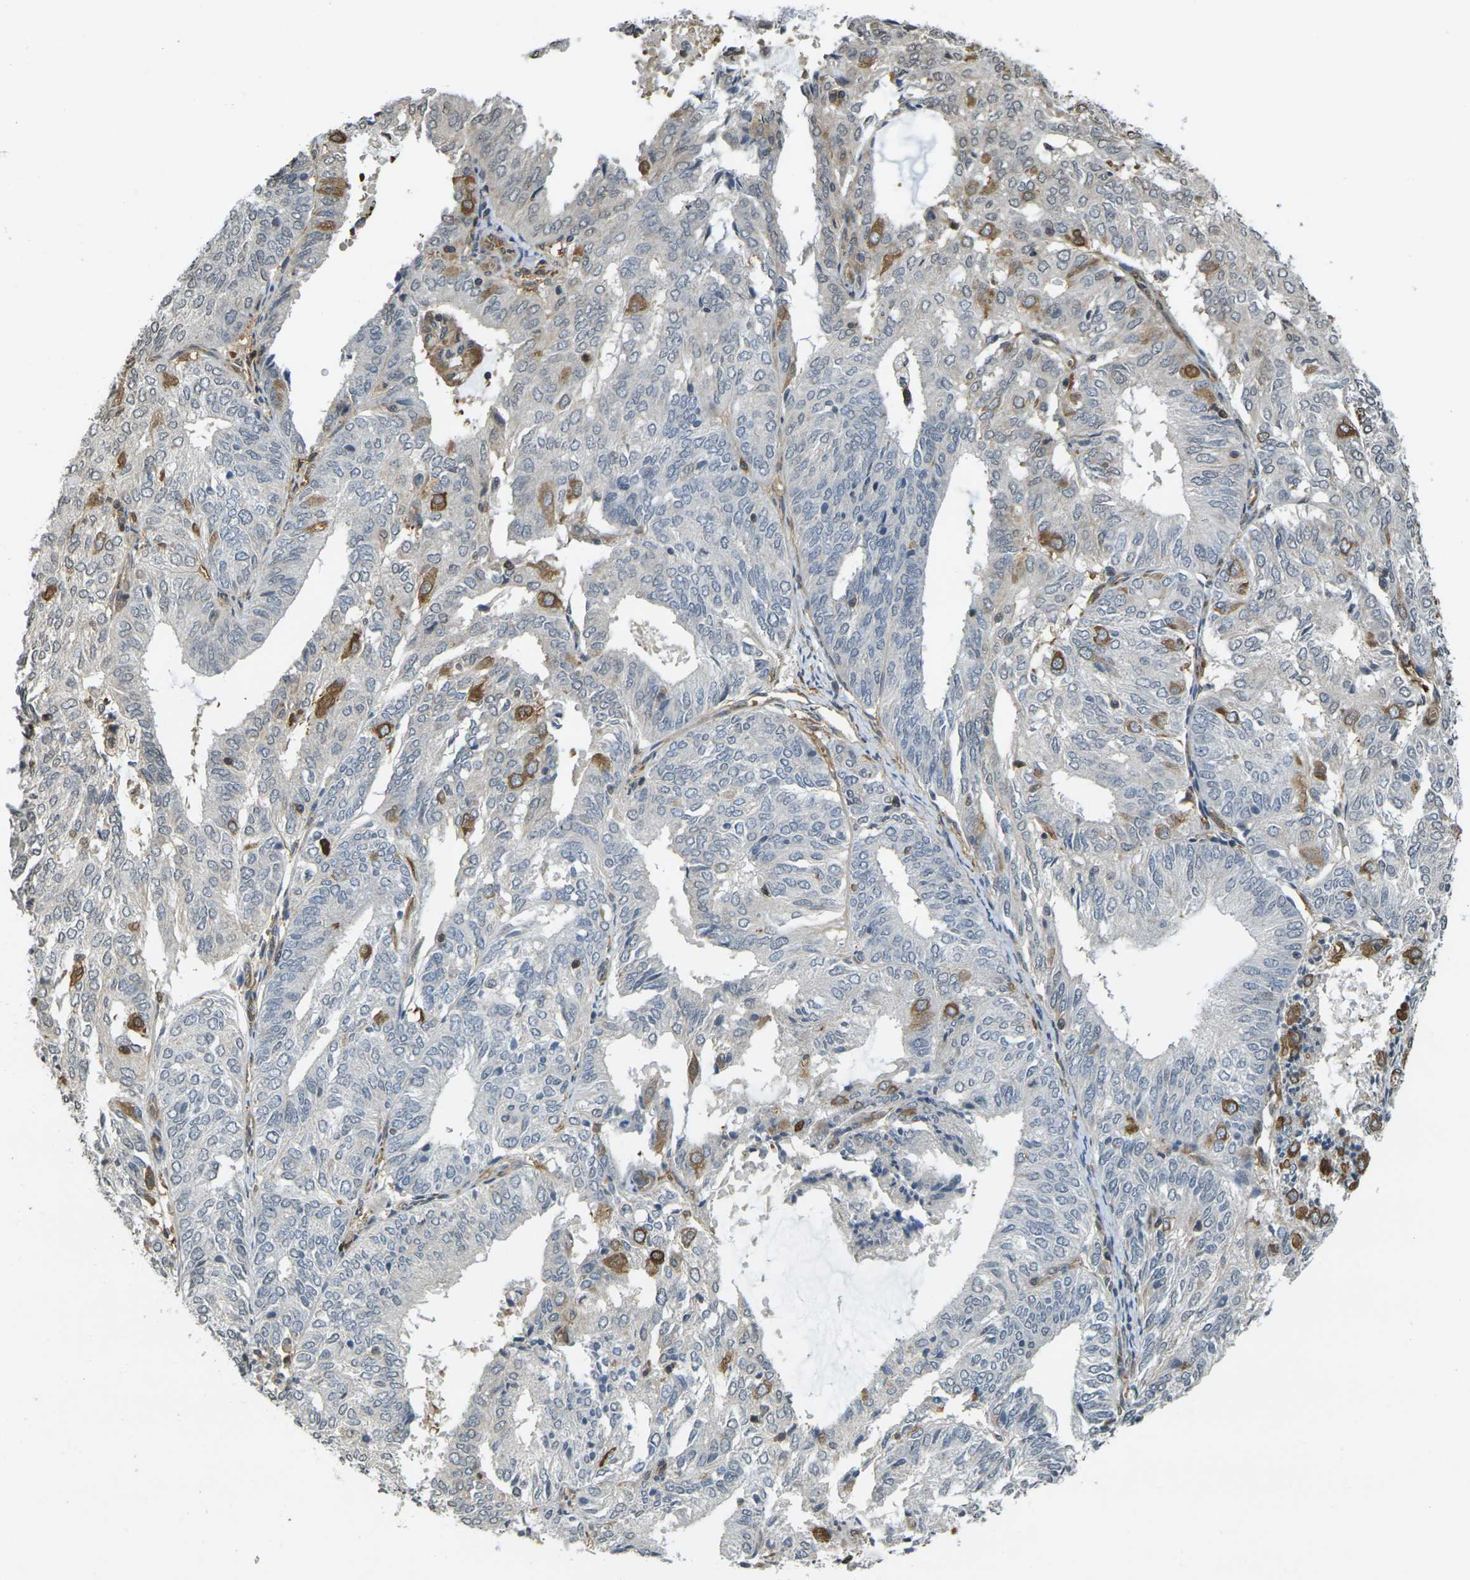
{"staining": {"intensity": "negative", "quantity": "none", "location": "none"}, "tissue": "endometrial cancer", "cell_type": "Tumor cells", "image_type": "cancer", "snomed": [{"axis": "morphology", "description": "Adenocarcinoma, NOS"}, {"axis": "topography", "description": "Uterus"}], "caption": "Immunohistochemistry (IHC) histopathology image of human adenocarcinoma (endometrial) stained for a protein (brown), which exhibits no staining in tumor cells.", "gene": "CAST", "patient": {"sex": "female", "age": 60}}